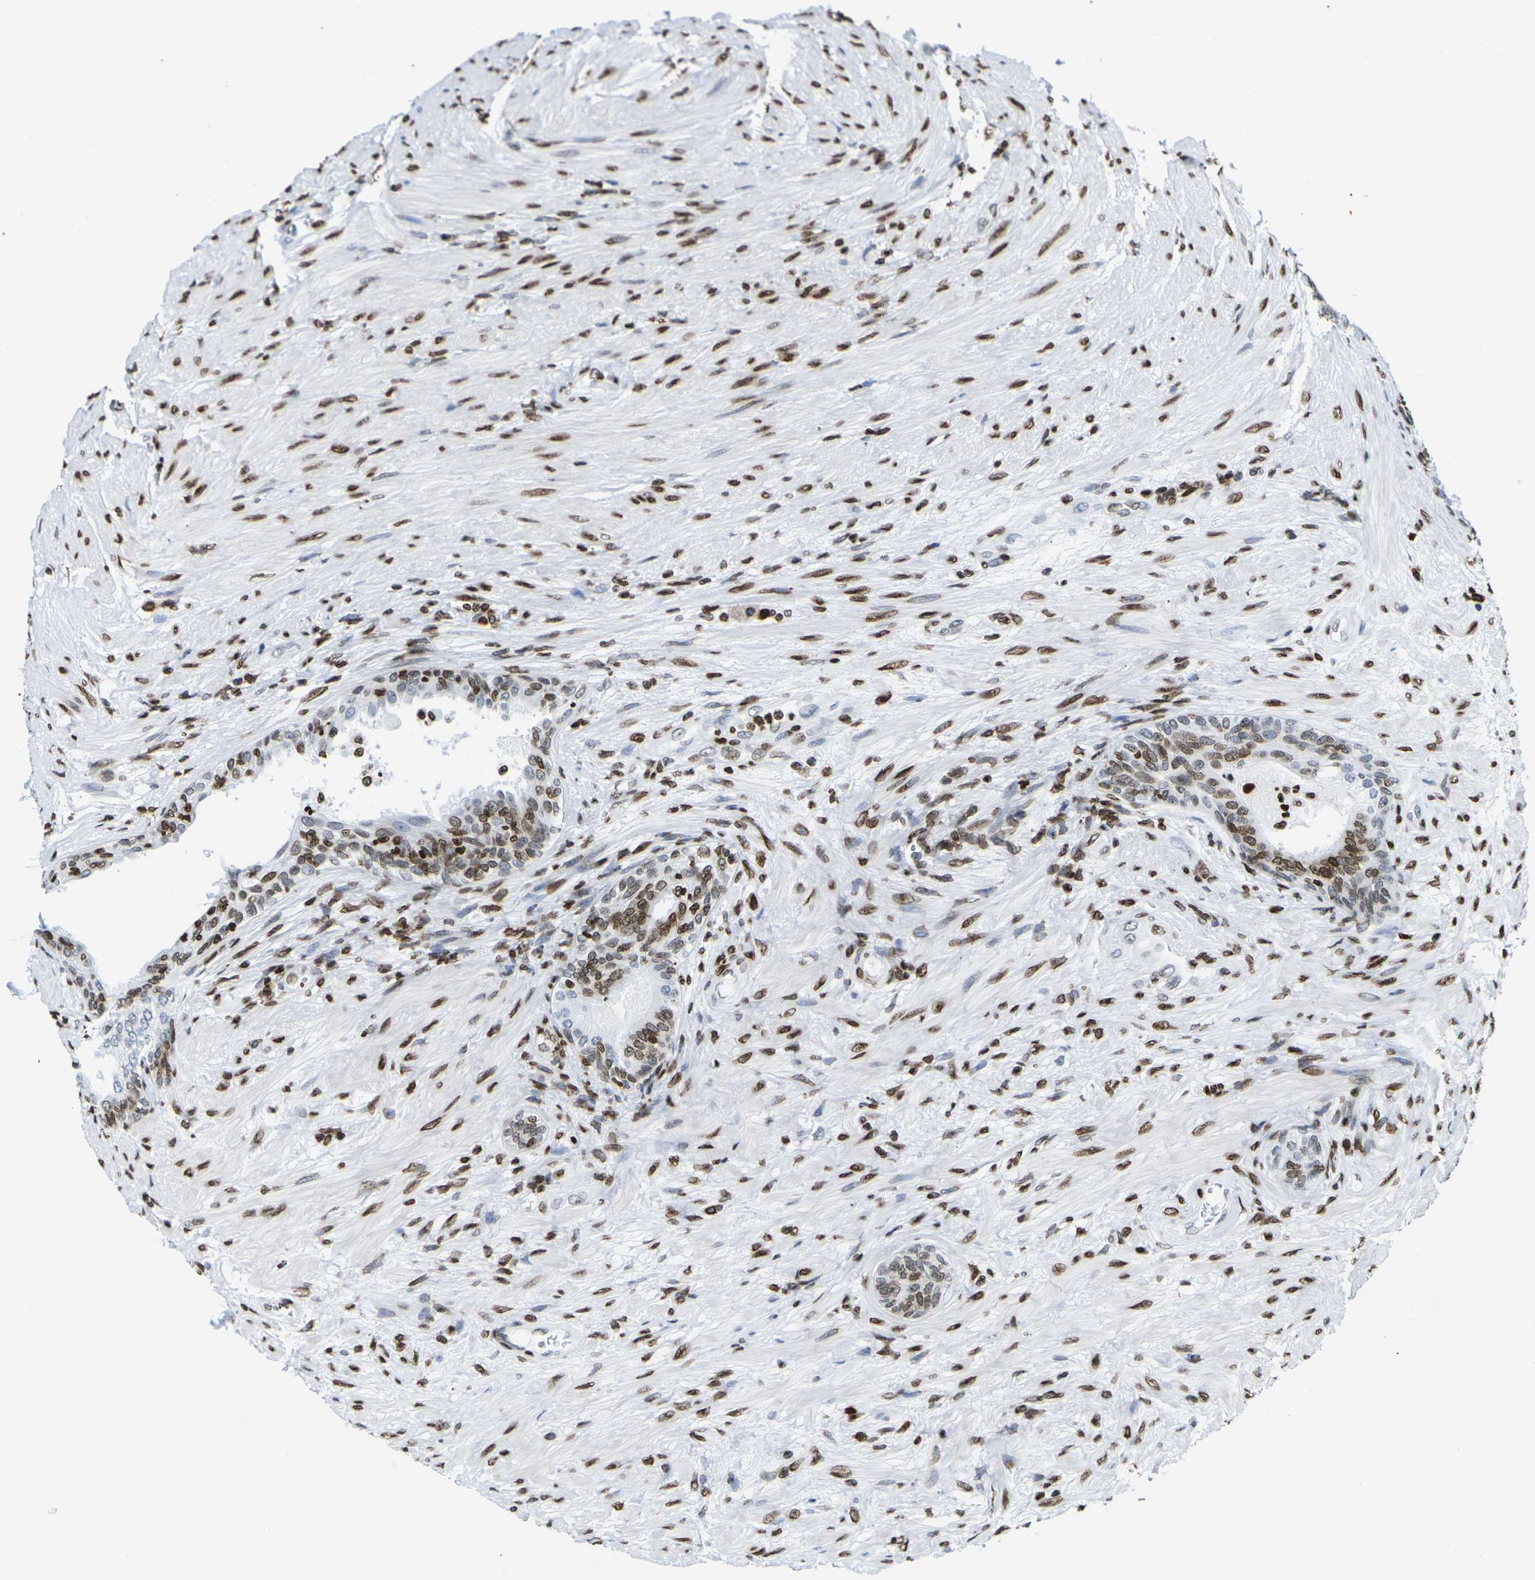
{"staining": {"intensity": "moderate", "quantity": "25%-75%", "location": "nuclear"}, "tissue": "prostate", "cell_type": "Glandular cells", "image_type": "normal", "snomed": [{"axis": "morphology", "description": "Normal tissue, NOS"}, {"axis": "topography", "description": "Prostate"}], "caption": "Prostate was stained to show a protein in brown. There is medium levels of moderate nuclear expression in approximately 25%-75% of glandular cells. (DAB (3,3'-diaminobenzidine) = brown stain, brightfield microscopy at high magnification).", "gene": "H2AC21", "patient": {"sex": "male", "age": 76}}